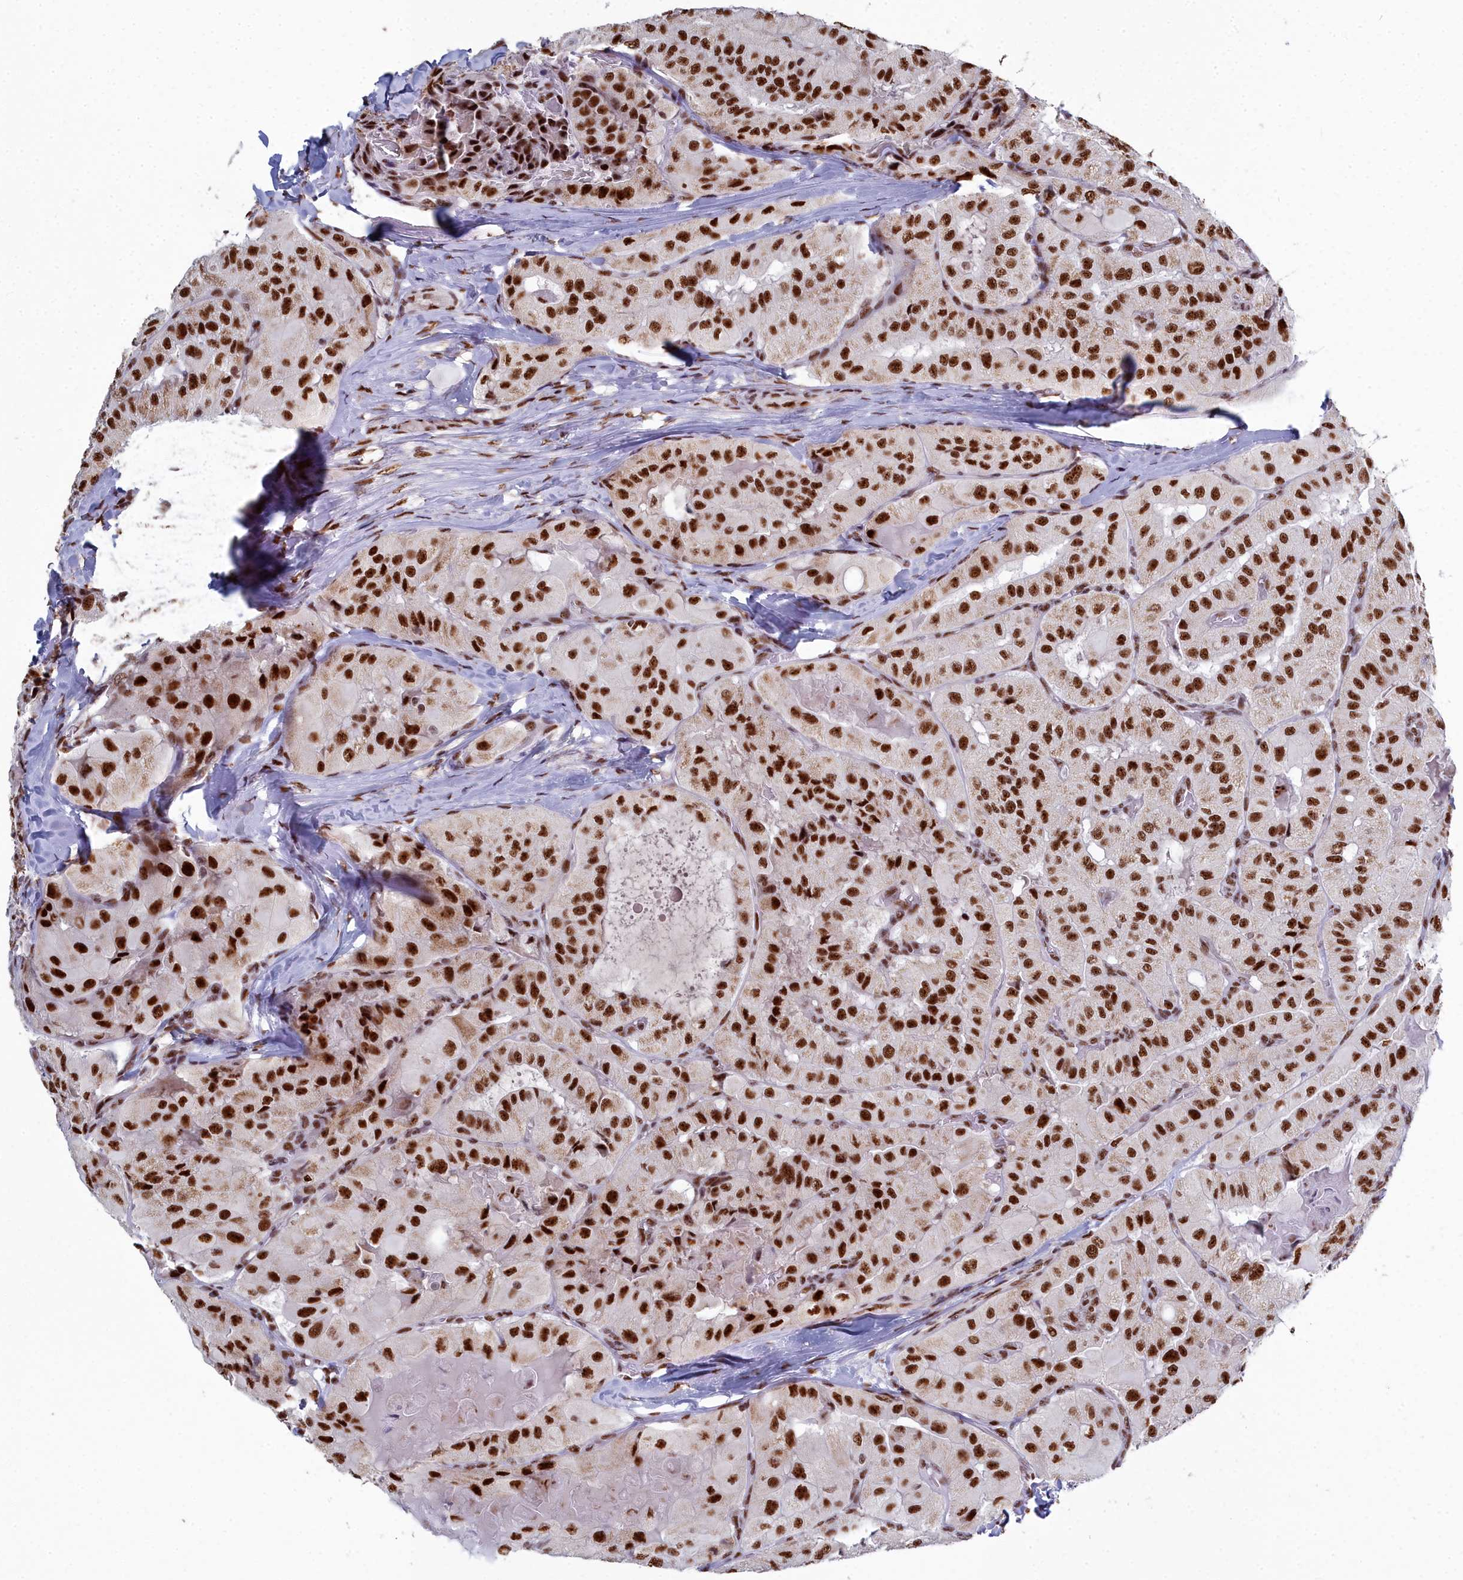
{"staining": {"intensity": "strong", "quantity": ">75%", "location": "nuclear"}, "tissue": "thyroid cancer", "cell_type": "Tumor cells", "image_type": "cancer", "snomed": [{"axis": "morphology", "description": "Normal tissue, NOS"}, {"axis": "morphology", "description": "Papillary adenocarcinoma, NOS"}, {"axis": "topography", "description": "Thyroid gland"}], "caption": "Brown immunohistochemical staining in thyroid papillary adenocarcinoma shows strong nuclear positivity in approximately >75% of tumor cells. (Stains: DAB (3,3'-diaminobenzidine) in brown, nuclei in blue, Microscopy: brightfield microscopy at high magnification).", "gene": "SF3B3", "patient": {"sex": "female", "age": 59}}